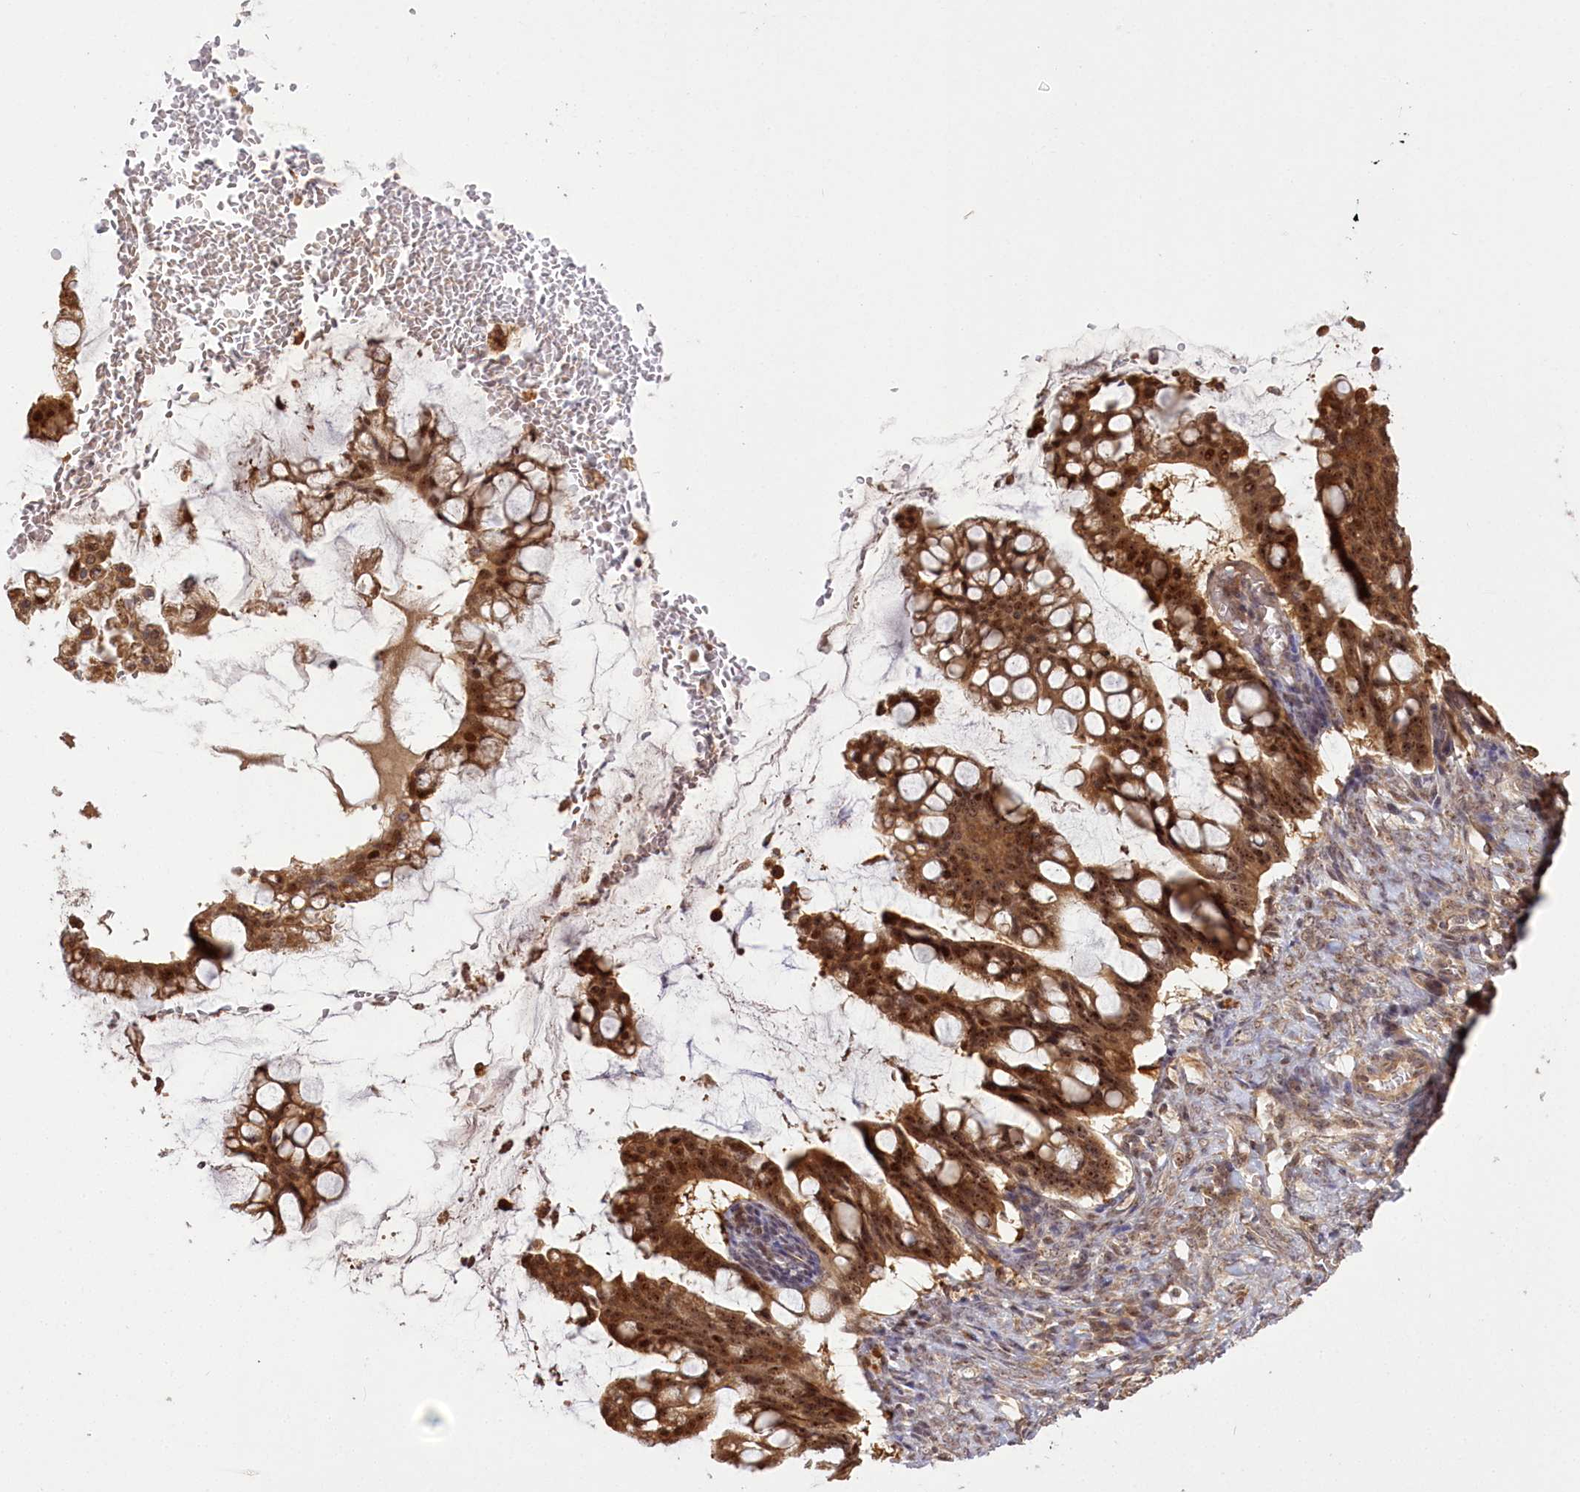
{"staining": {"intensity": "moderate", "quantity": ">75%", "location": "cytoplasmic/membranous,nuclear"}, "tissue": "ovarian cancer", "cell_type": "Tumor cells", "image_type": "cancer", "snomed": [{"axis": "morphology", "description": "Cystadenocarcinoma, mucinous, NOS"}, {"axis": "topography", "description": "Ovary"}], "caption": "About >75% of tumor cells in human ovarian mucinous cystadenocarcinoma reveal moderate cytoplasmic/membranous and nuclear protein expression as visualized by brown immunohistochemical staining.", "gene": "SERGEF", "patient": {"sex": "female", "age": 73}}